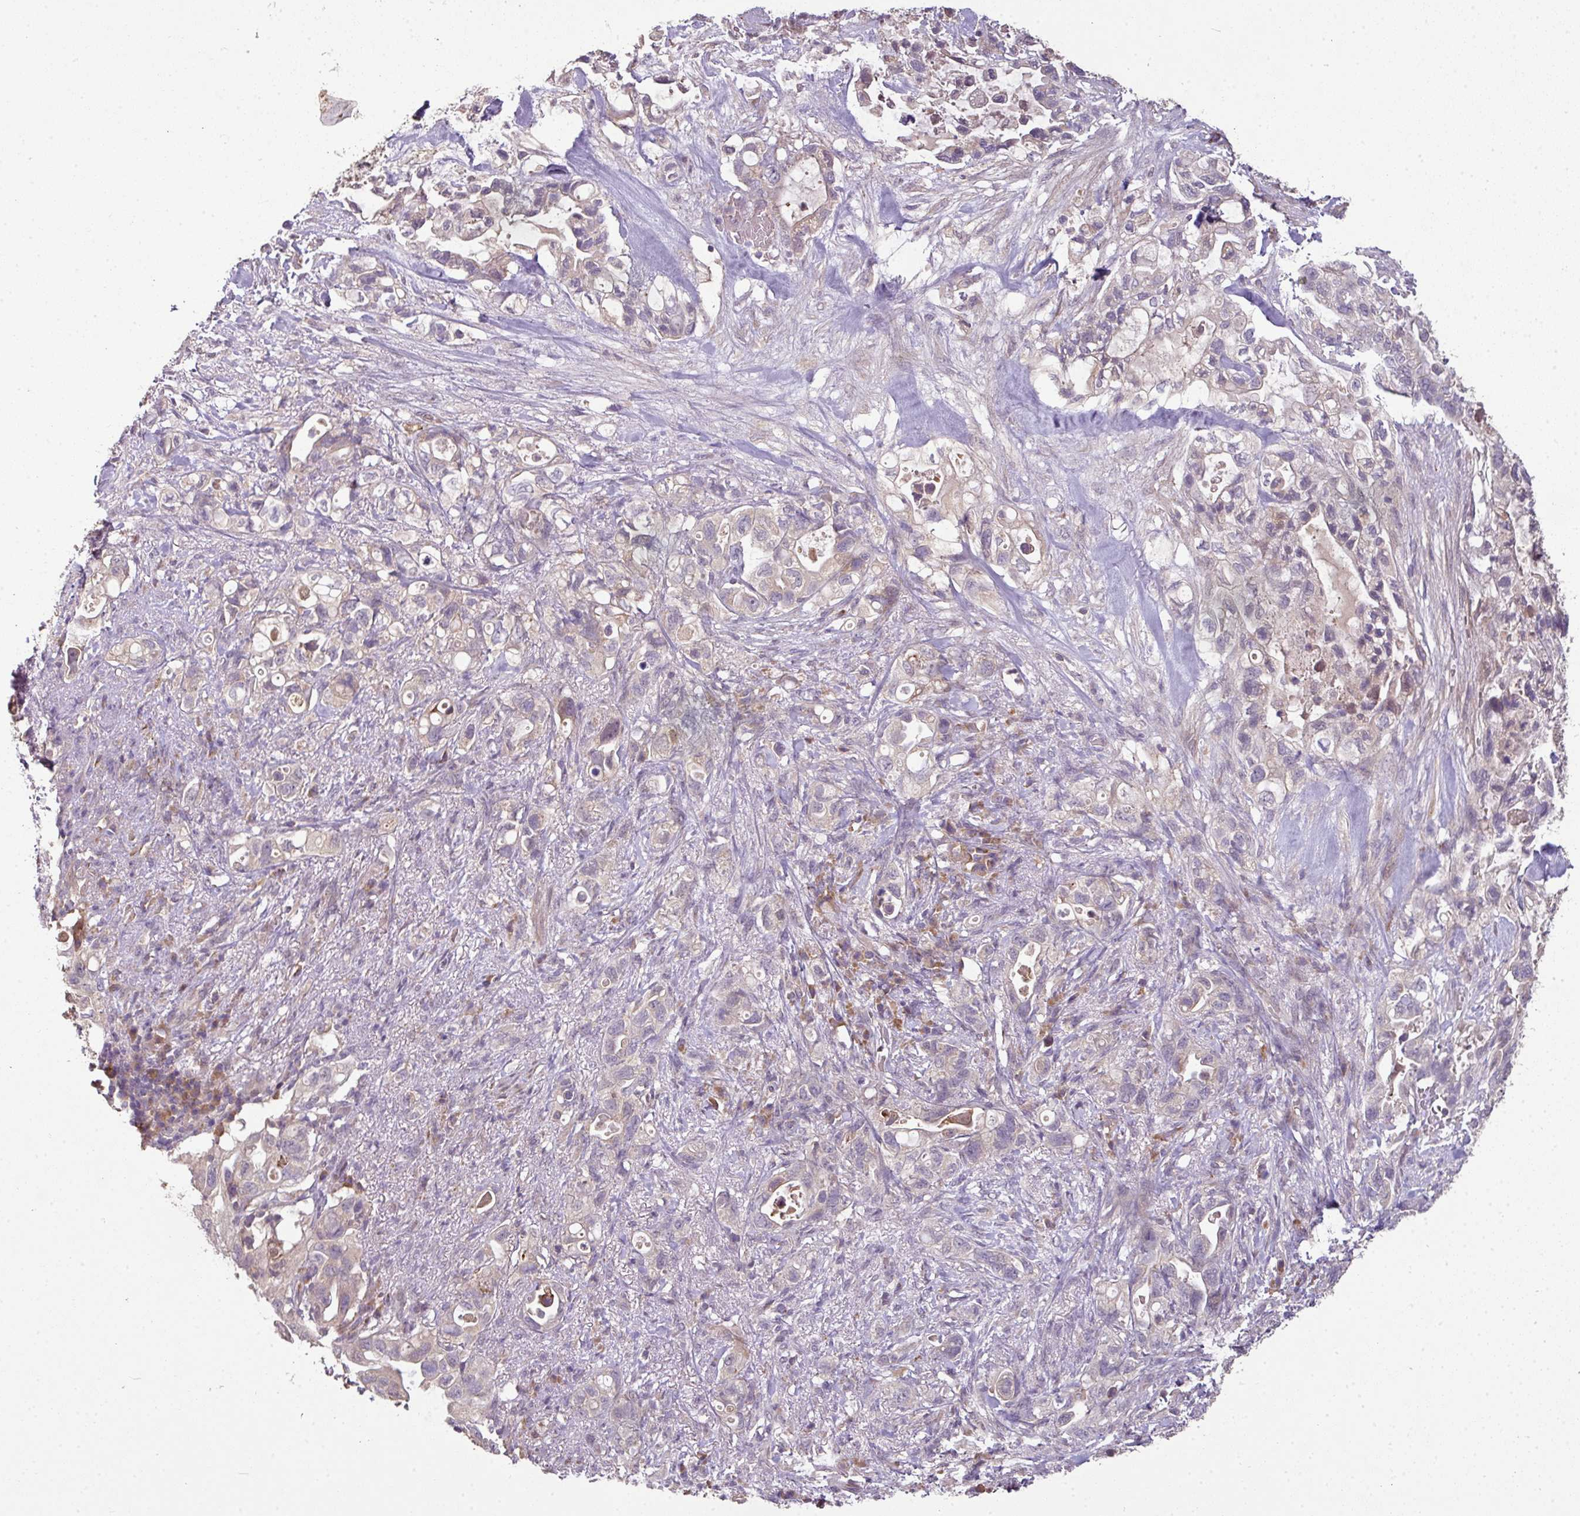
{"staining": {"intensity": "strong", "quantity": "<25%", "location": "cytoplasmic/membranous"}, "tissue": "pancreatic cancer", "cell_type": "Tumor cells", "image_type": "cancer", "snomed": [{"axis": "morphology", "description": "Adenocarcinoma, NOS"}, {"axis": "topography", "description": "Pancreas"}], "caption": "The image displays a brown stain indicating the presence of a protein in the cytoplasmic/membranous of tumor cells in adenocarcinoma (pancreatic).", "gene": "SPCS3", "patient": {"sex": "female", "age": 72}}